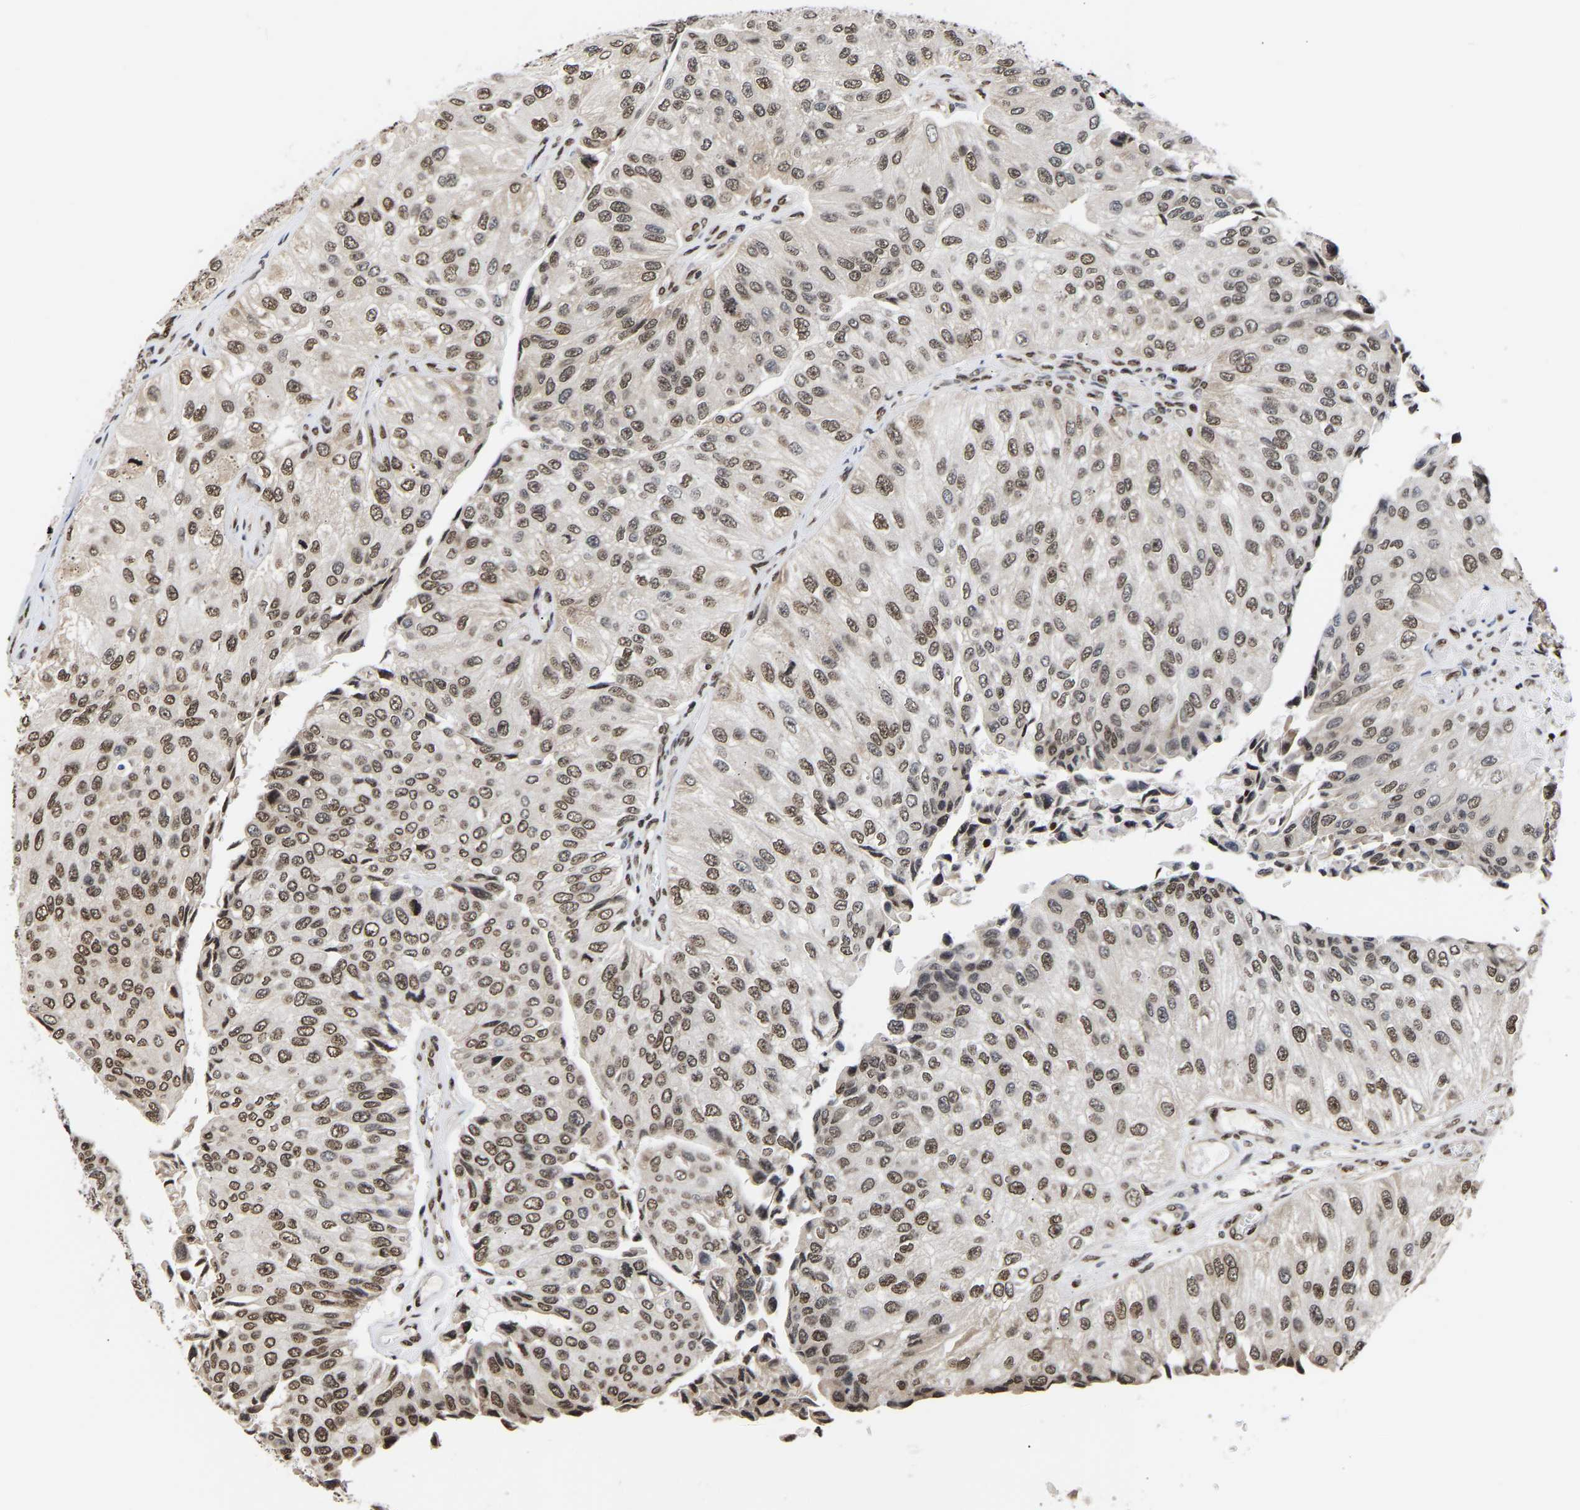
{"staining": {"intensity": "moderate", "quantity": ">75%", "location": "nuclear"}, "tissue": "urothelial cancer", "cell_type": "Tumor cells", "image_type": "cancer", "snomed": [{"axis": "morphology", "description": "Urothelial carcinoma, High grade"}, {"axis": "topography", "description": "Kidney"}, {"axis": "topography", "description": "Urinary bladder"}], "caption": "High-power microscopy captured an immunohistochemistry image of high-grade urothelial carcinoma, revealing moderate nuclear expression in approximately >75% of tumor cells.", "gene": "PSIP1", "patient": {"sex": "male", "age": 77}}